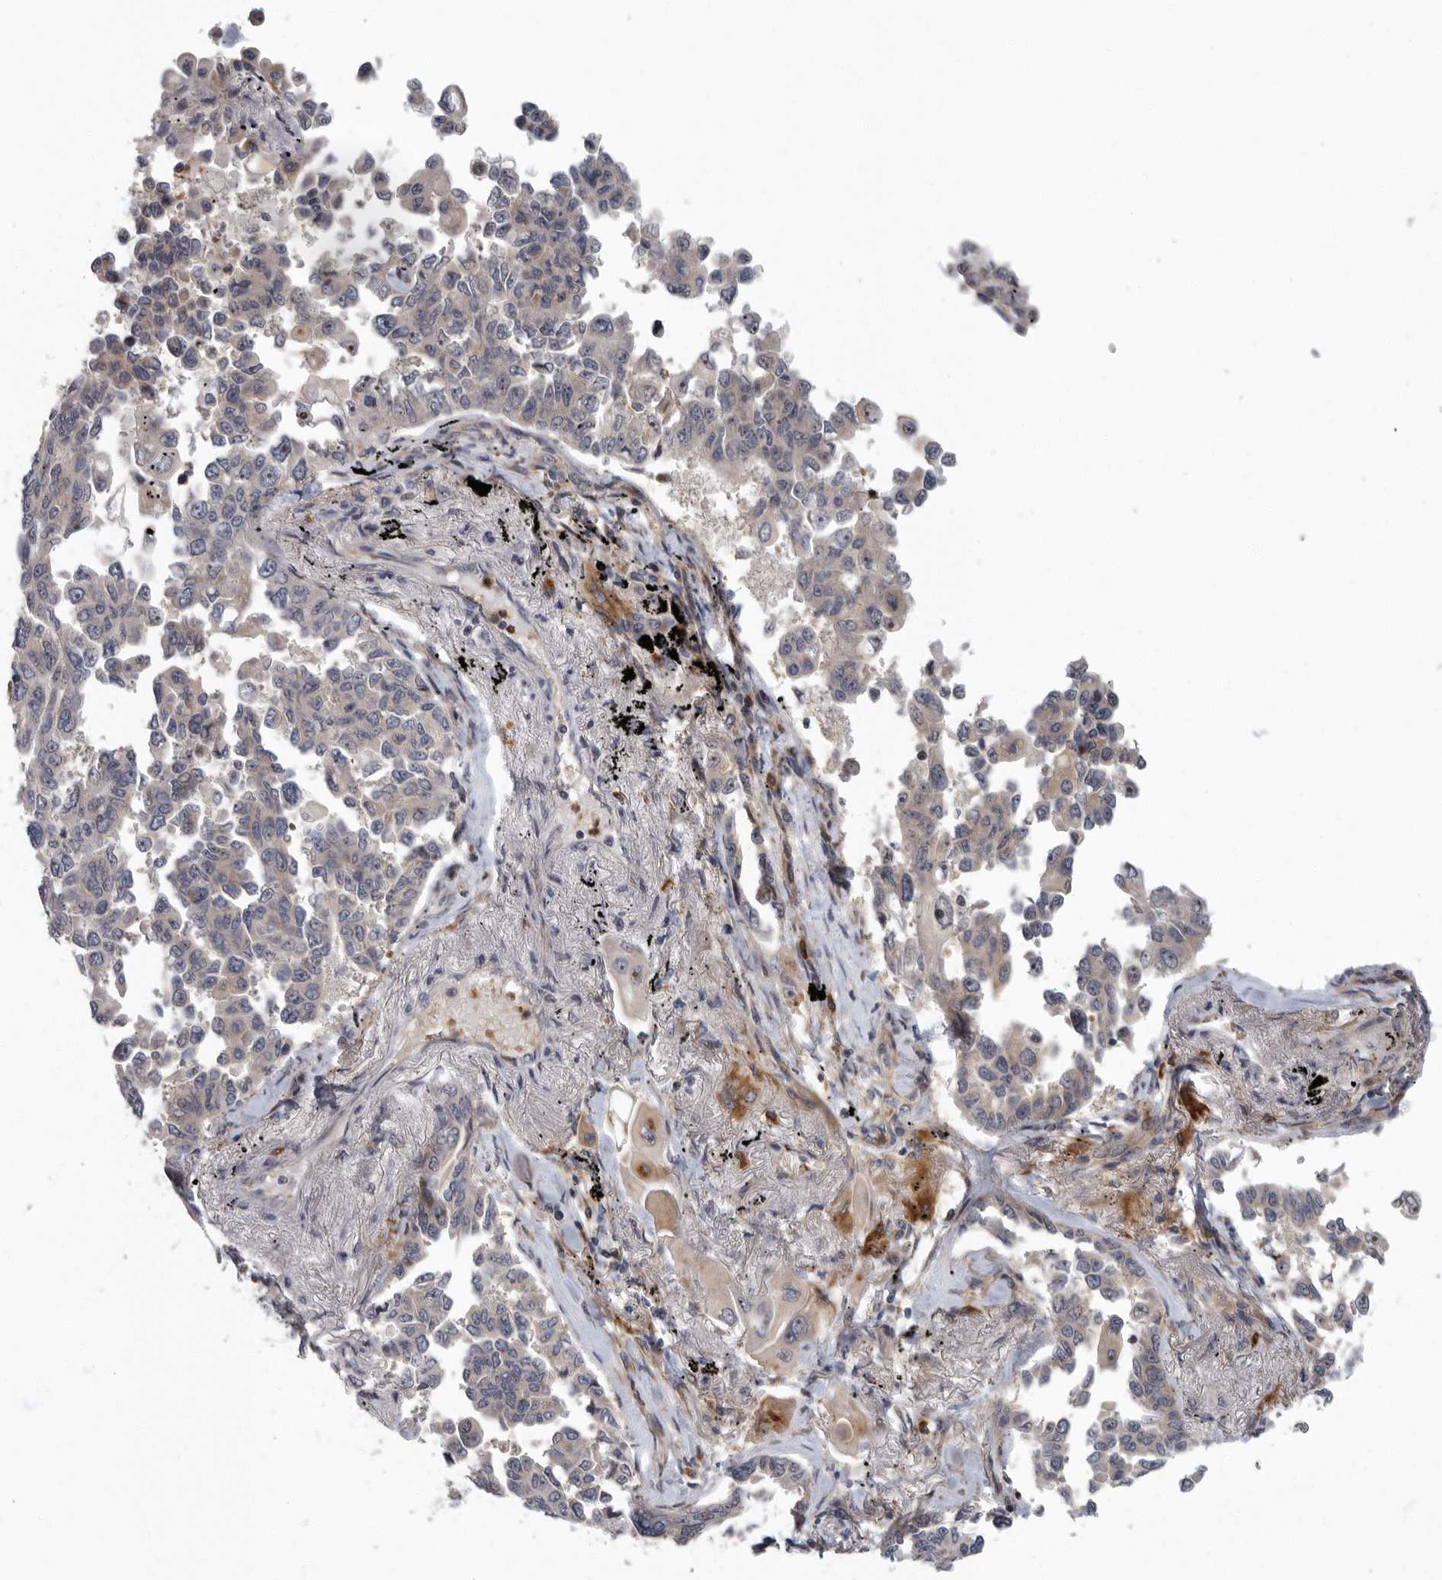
{"staining": {"intensity": "negative", "quantity": "none", "location": "none"}, "tissue": "lung cancer", "cell_type": "Tumor cells", "image_type": "cancer", "snomed": [{"axis": "morphology", "description": "Adenocarcinoma, NOS"}, {"axis": "topography", "description": "Lung"}], "caption": "DAB (3,3'-diaminobenzidine) immunohistochemical staining of lung cancer (adenocarcinoma) displays no significant expression in tumor cells. Brightfield microscopy of immunohistochemistry (IHC) stained with DAB (3,3'-diaminobenzidine) (brown) and hematoxylin (blue), captured at high magnification.", "gene": "PDCD11", "patient": {"sex": "female", "age": 67}}